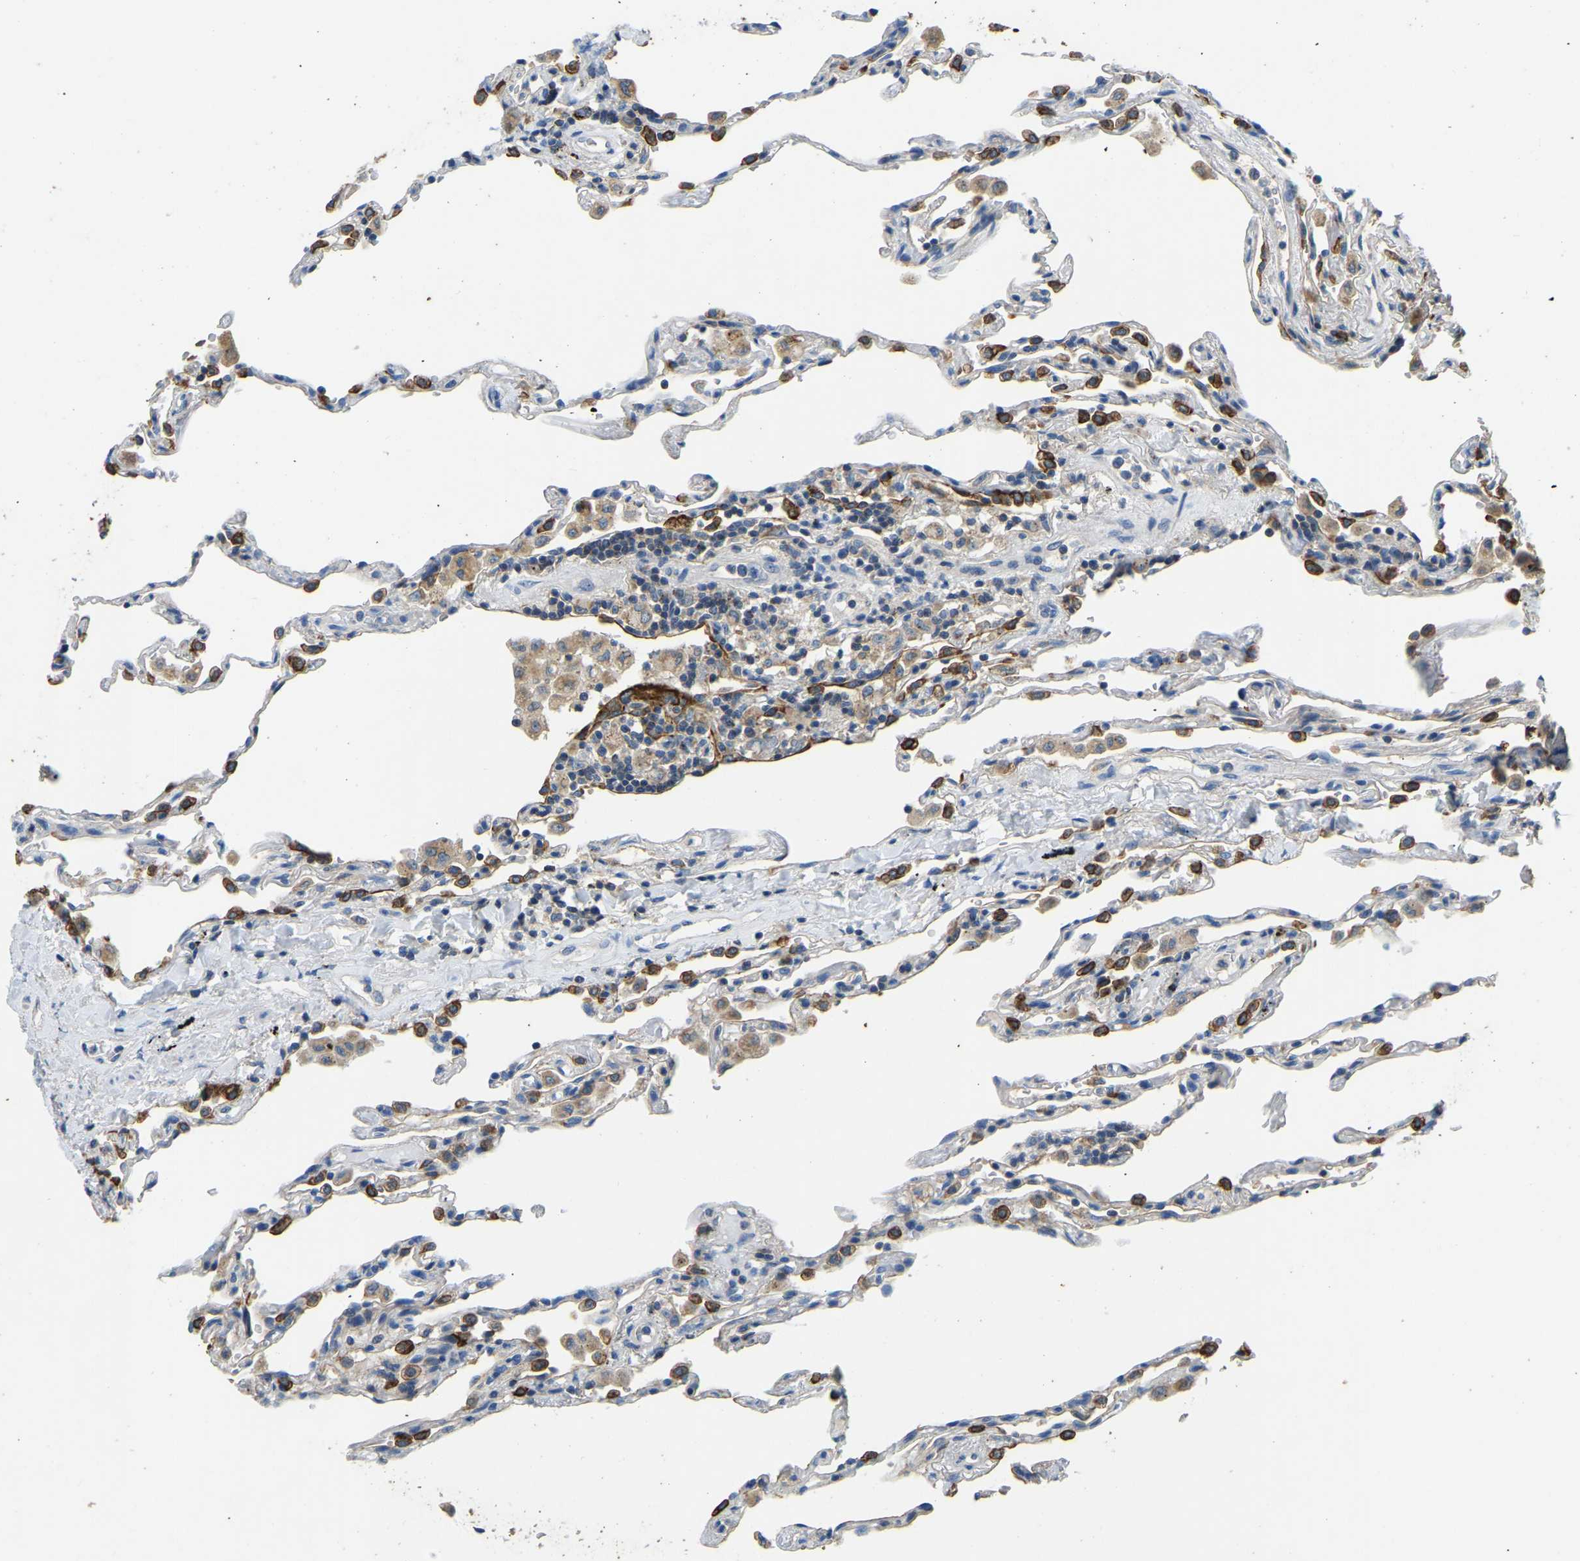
{"staining": {"intensity": "strong", "quantity": "<25%", "location": "cytoplasmic/membranous"}, "tissue": "lung", "cell_type": "Alveolar cells", "image_type": "normal", "snomed": [{"axis": "morphology", "description": "Normal tissue, NOS"}, {"axis": "topography", "description": "Lung"}], "caption": "High-power microscopy captured an immunohistochemistry photomicrograph of benign lung, revealing strong cytoplasmic/membranous expression in approximately <25% of alveolar cells. The protein is shown in brown color, while the nuclei are stained blue.", "gene": "ZNF200", "patient": {"sex": "male", "age": 59}}